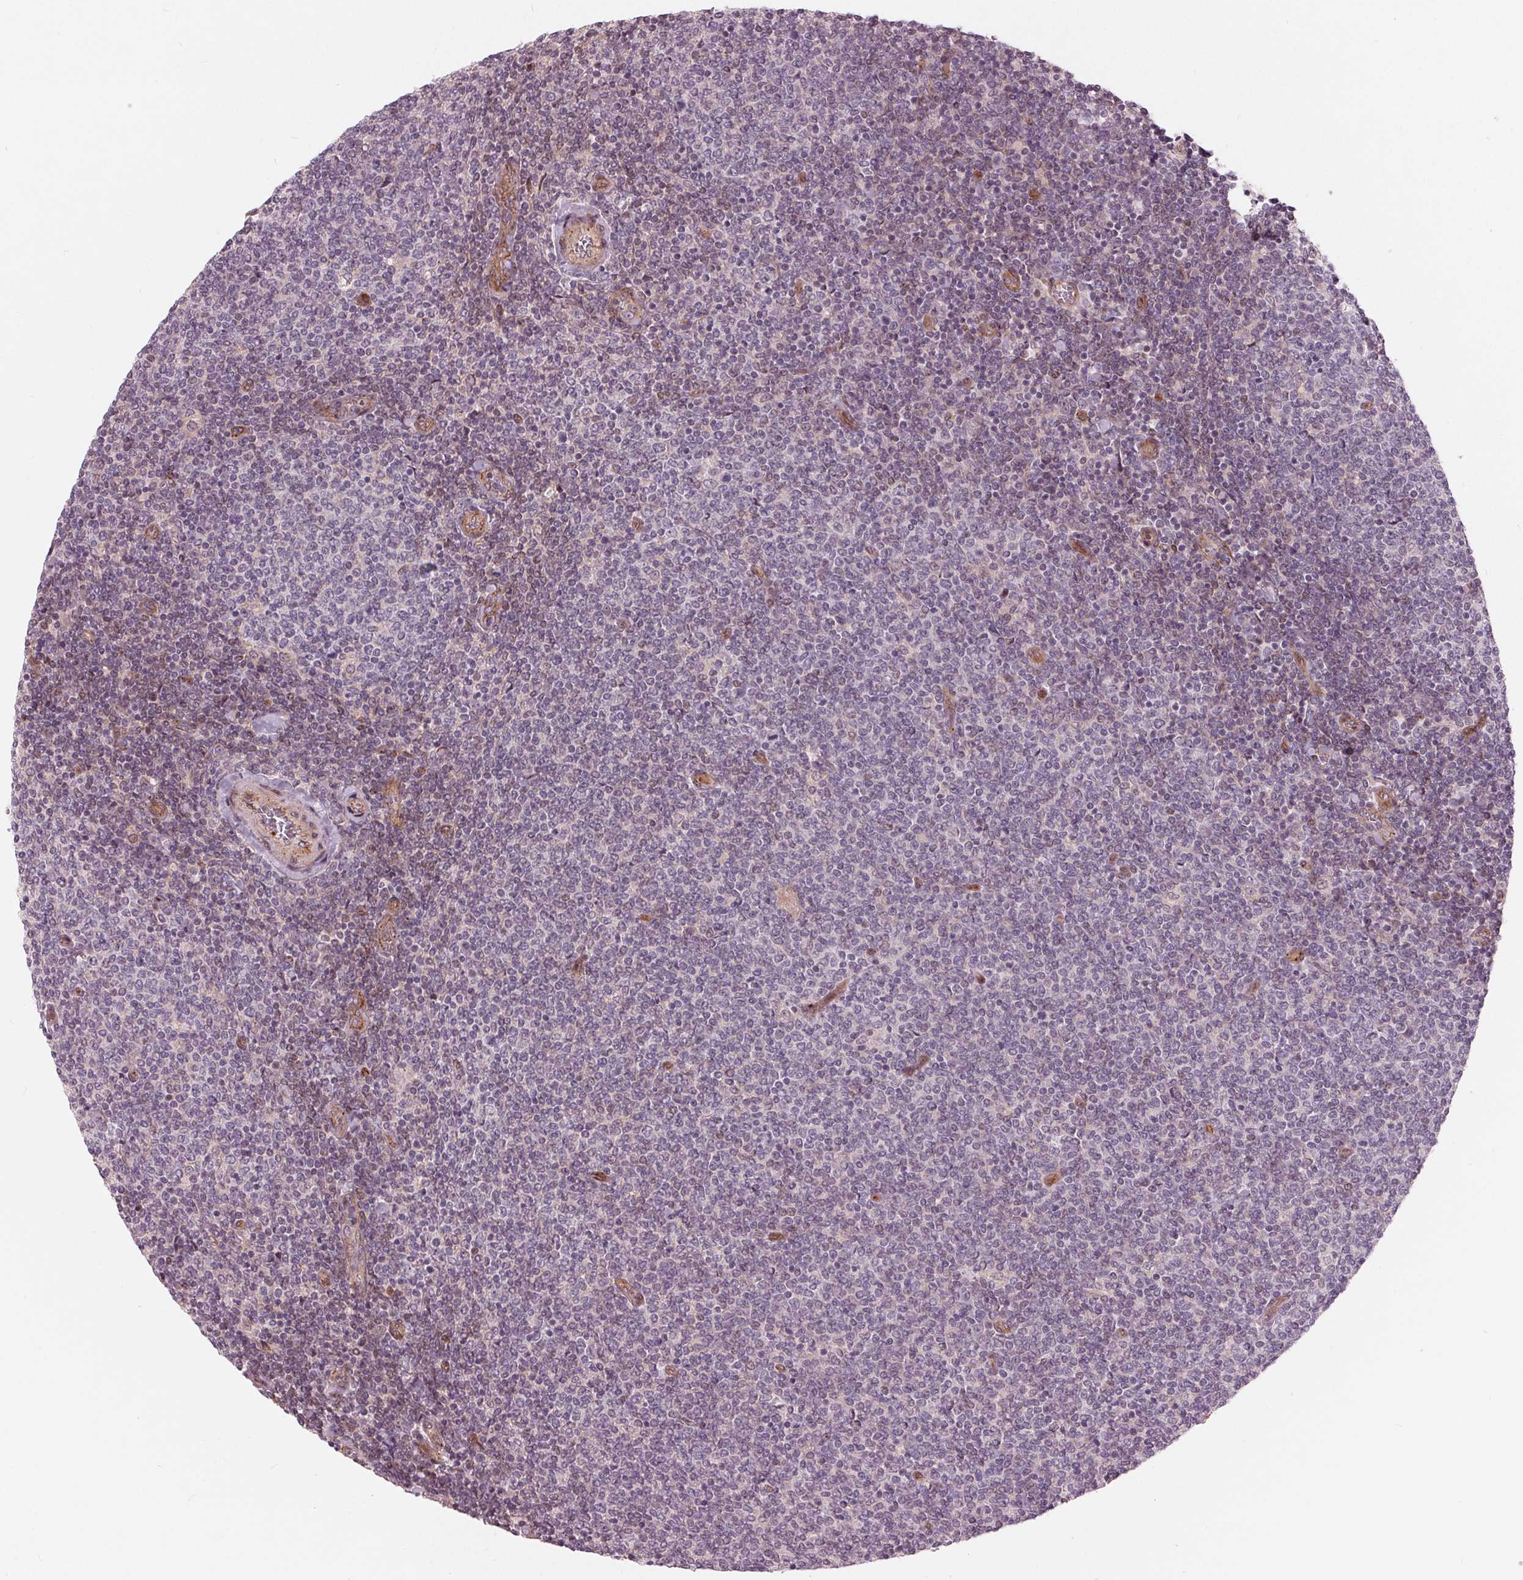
{"staining": {"intensity": "negative", "quantity": "none", "location": "none"}, "tissue": "lymphoma", "cell_type": "Tumor cells", "image_type": "cancer", "snomed": [{"axis": "morphology", "description": "Malignant lymphoma, non-Hodgkin's type, Low grade"}, {"axis": "topography", "description": "Lymph node"}], "caption": "This is an IHC image of human low-grade malignant lymphoma, non-Hodgkin's type. There is no staining in tumor cells.", "gene": "TXNIP", "patient": {"sex": "male", "age": 52}}